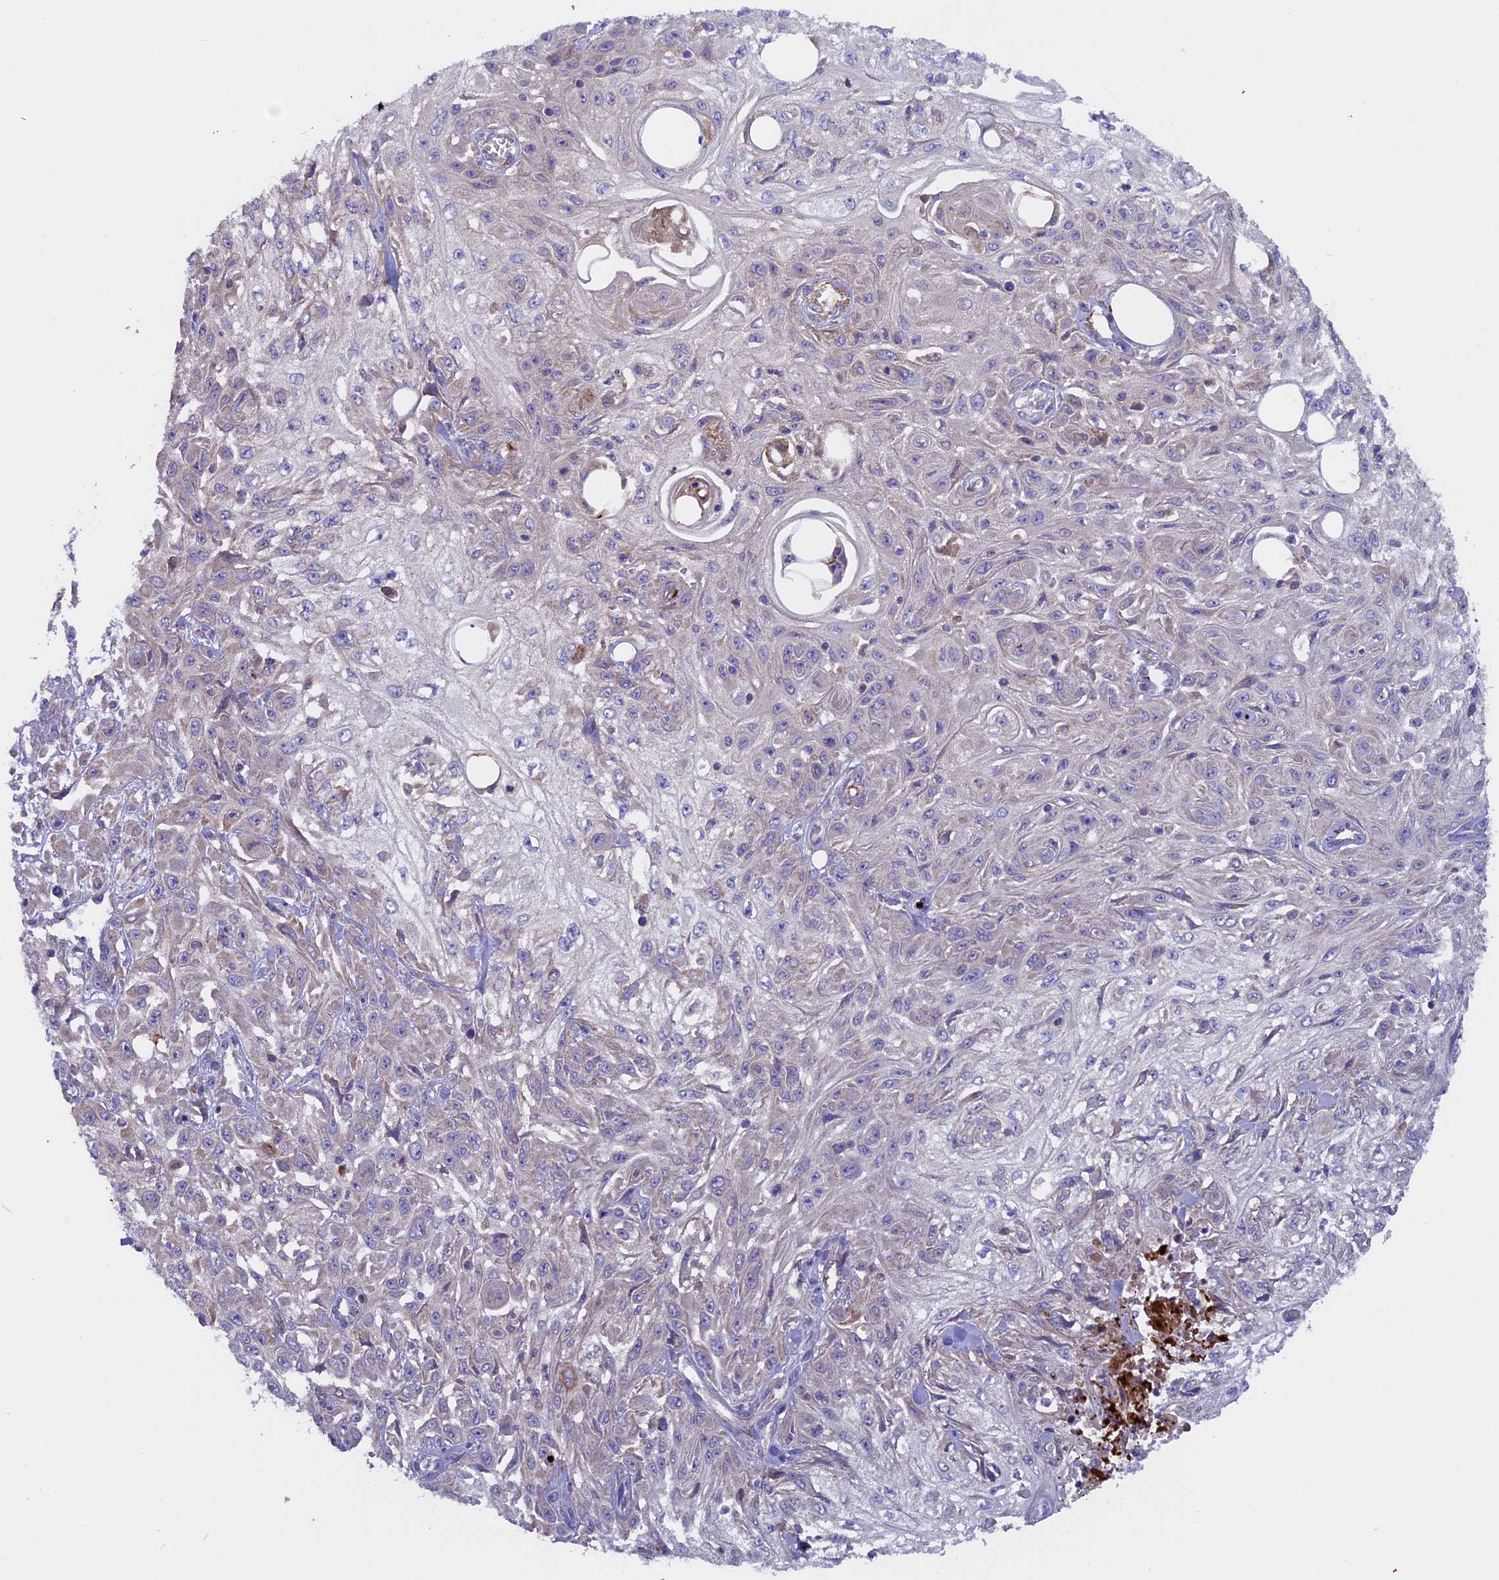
{"staining": {"intensity": "weak", "quantity": "<25%", "location": "cytoplasmic/membranous"}, "tissue": "skin cancer", "cell_type": "Tumor cells", "image_type": "cancer", "snomed": [{"axis": "morphology", "description": "Squamous cell carcinoma, NOS"}, {"axis": "morphology", "description": "Squamous cell carcinoma, metastatic, NOS"}, {"axis": "topography", "description": "Skin"}, {"axis": "topography", "description": "Lymph node"}], "caption": "Tumor cells are negative for protein expression in human skin metastatic squamous cell carcinoma. The staining is performed using DAB brown chromogen with nuclei counter-stained in using hematoxylin.", "gene": "PTPN9", "patient": {"sex": "male", "age": 75}}